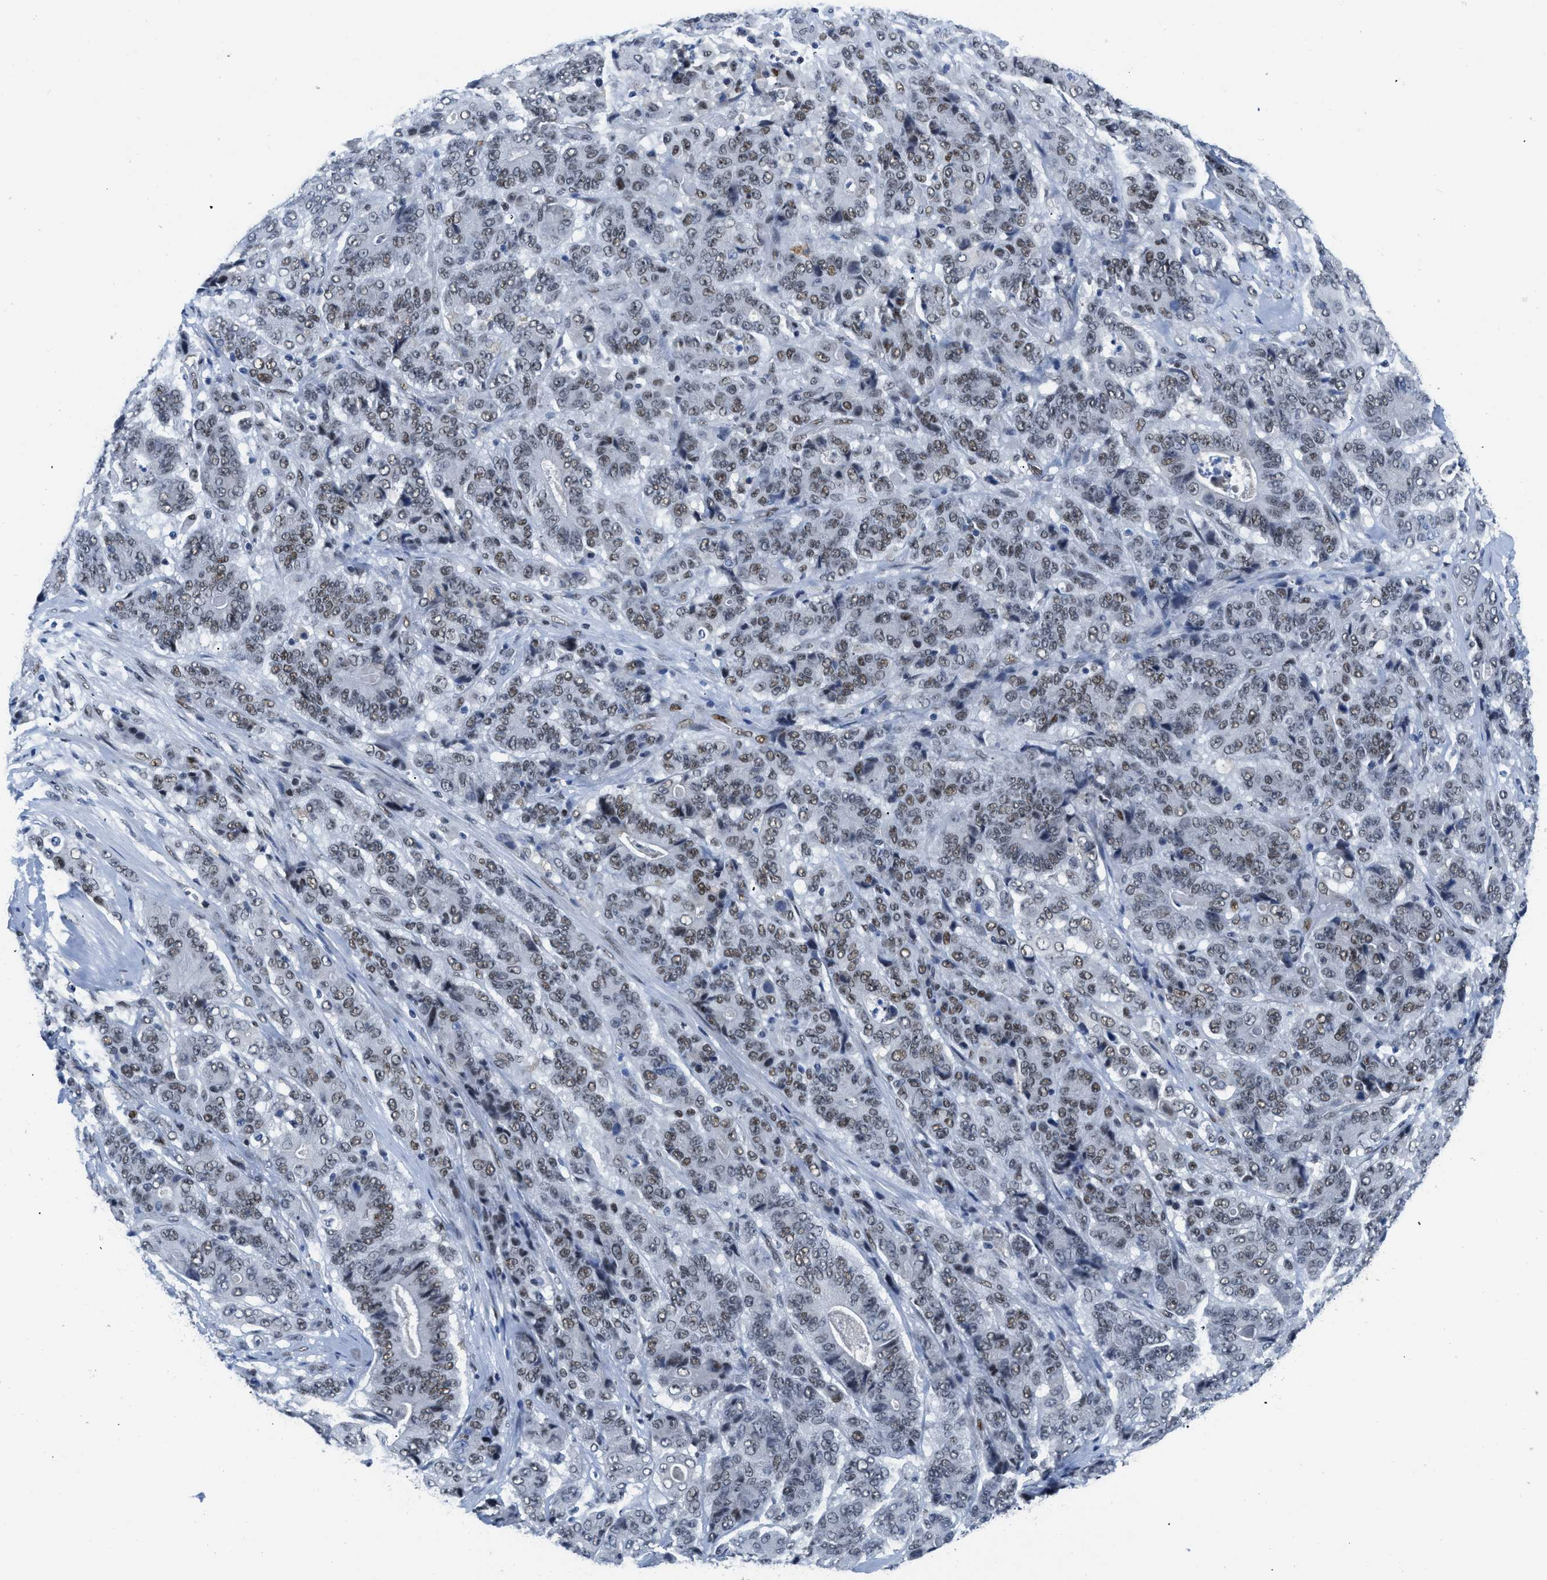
{"staining": {"intensity": "moderate", "quantity": "25%-75%", "location": "nuclear"}, "tissue": "stomach cancer", "cell_type": "Tumor cells", "image_type": "cancer", "snomed": [{"axis": "morphology", "description": "Adenocarcinoma, NOS"}, {"axis": "topography", "description": "Stomach"}], "caption": "Stomach cancer (adenocarcinoma) tissue reveals moderate nuclear expression in approximately 25%-75% of tumor cells", "gene": "SMARCAD1", "patient": {"sex": "female", "age": 73}}